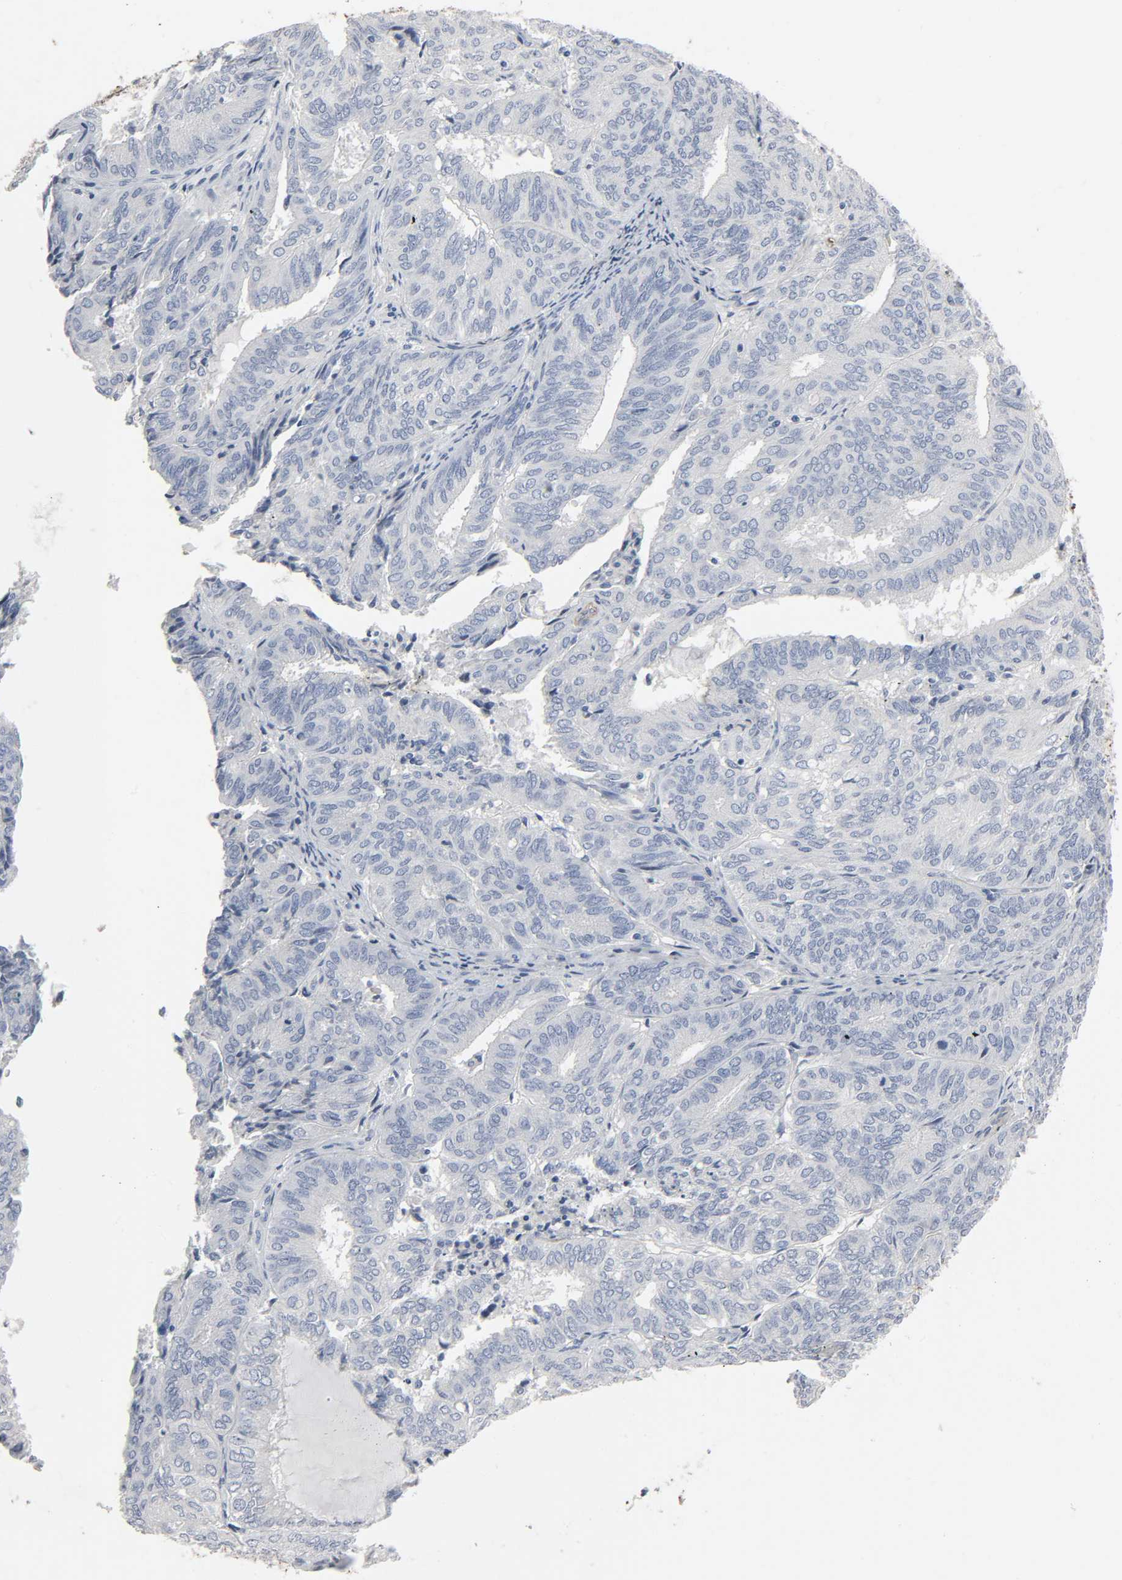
{"staining": {"intensity": "negative", "quantity": "none", "location": "none"}, "tissue": "endometrial cancer", "cell_type": "Tumor cells", "image_type": "cancer", "snomed": [{"axis": "morphology", "description": "Adenocarcinoma, NOS"}, {"axis": "topography", "description": "Uterus"}], "caption": "Micrograph shows no protein positivity in tumor cells of endometrial cancer (adenocarcinoma) tissue.", "gene": "FBLN5", "patient": {"sex": "female", "age": 60}}